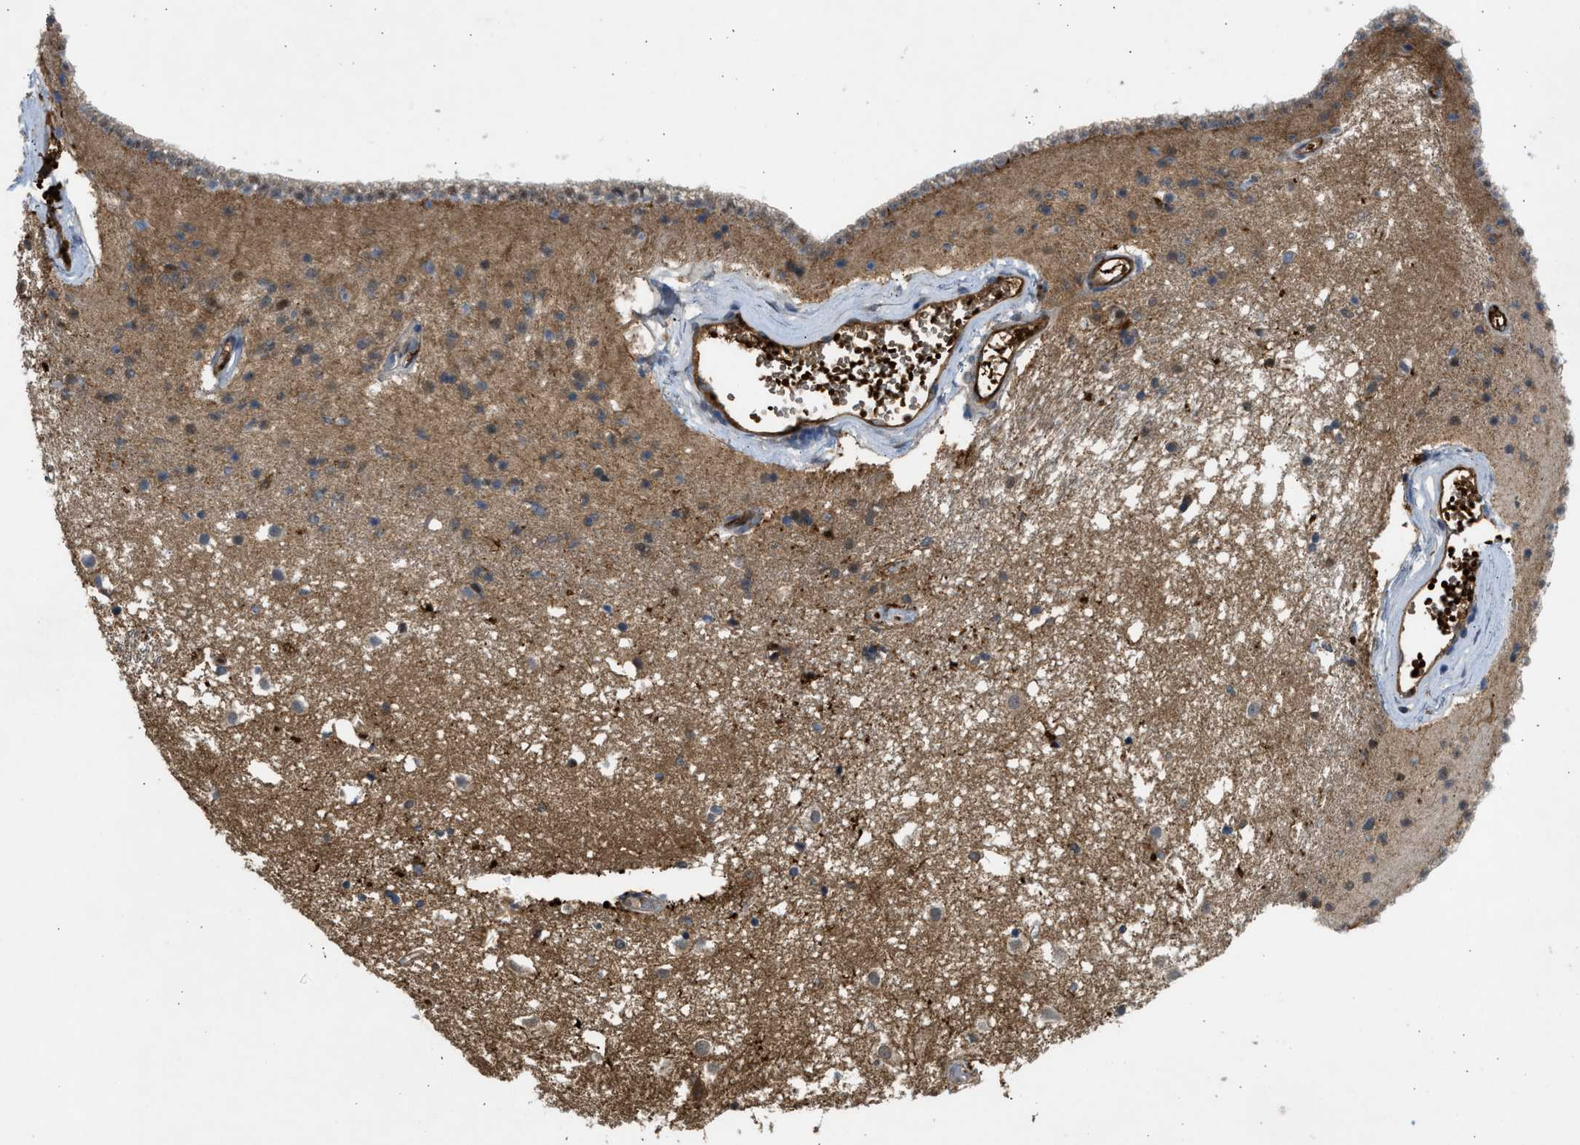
{"staining": {"intensity": "moderate", "quantity": "25%-75%", "location": "cytoplasmic/membranous"}, "tissue": "caudate", "cell_type": "Glial cells", "image_type": "normal", "snomed": [{"axis": "morphology", "description": "Normal tissue, NOS"}, {"axis": "topography", "description": "Lateral ventricle wall"}], "caption": "Protein analysis of normal caudate displays moderate cytoplasmic/membranous staining in about 25%-75% of glial cells. (IHC, brightfield microscopy, high magnification).", "gene": "MAPK7", "patient": {"sex": "male", "age": 45}}